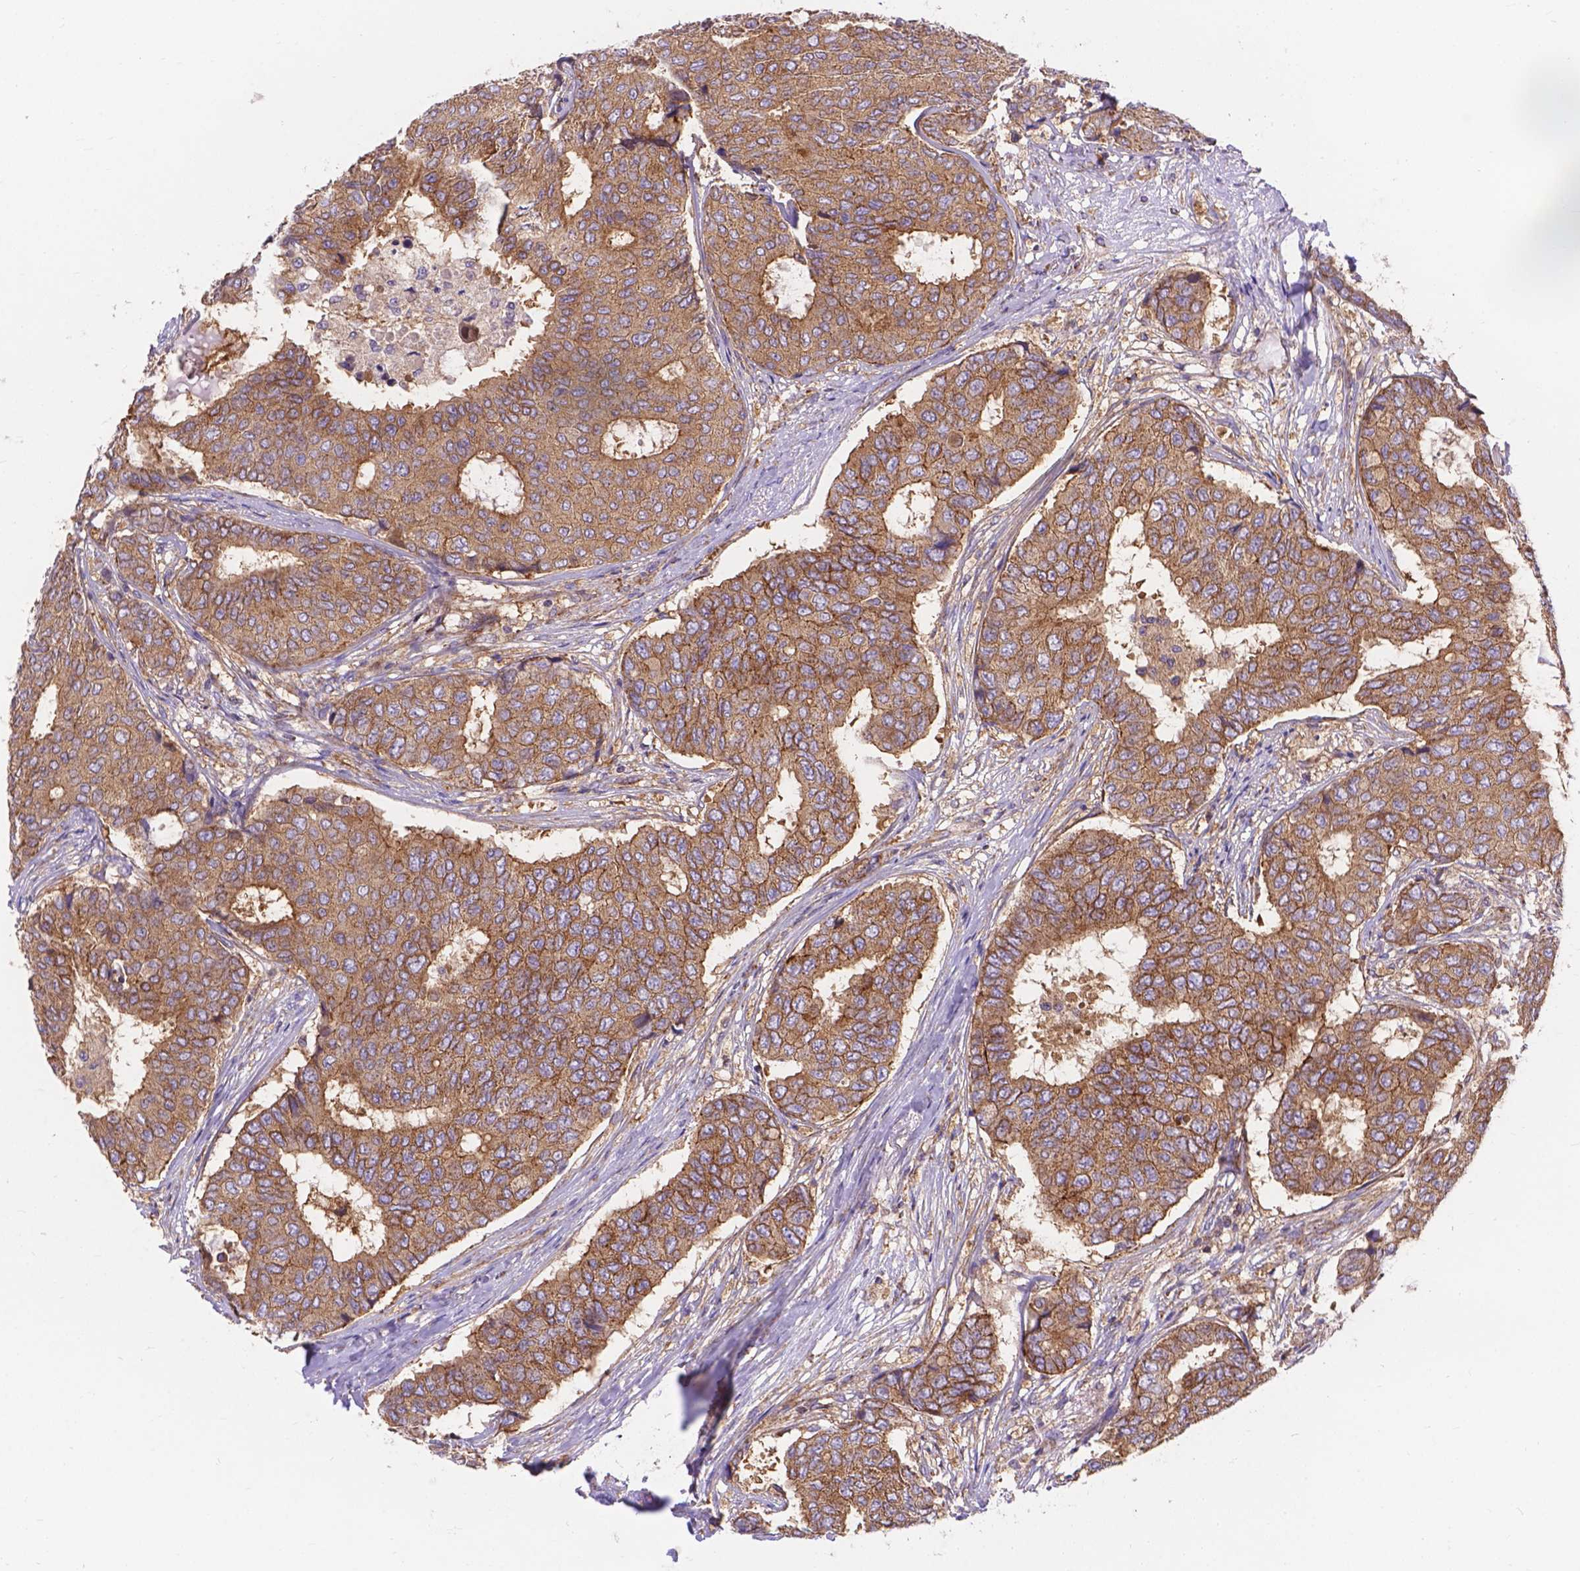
{"staining": {"intensity": "moderate", "quantity": ">75%", "location": "cytoplasmic/membranous"}, "tissue": "breast cancer", "cell_type": "Tumor cells", "image_type": "cancer", "snomed": [{"axis": "morphology", "description": "Duct carcinoma"}, {"axis": "topography", "description": "Breast"}], "caption": "Immunohistochemistry (IHC) staining of infiltrating ductal carcinoma (breast), which displays medium levels of moderate cytoplasmic/membranous staining in approximately >75% of tumor cells indicating moderate cytoplasmic/membranous protein positivity. The staining was performed using DAB (brown) for protein detection and nuclei were counterstained in hematoxylin (blue).", "gene": "AK3", "patient": {"sex": "female", "age": 75}}